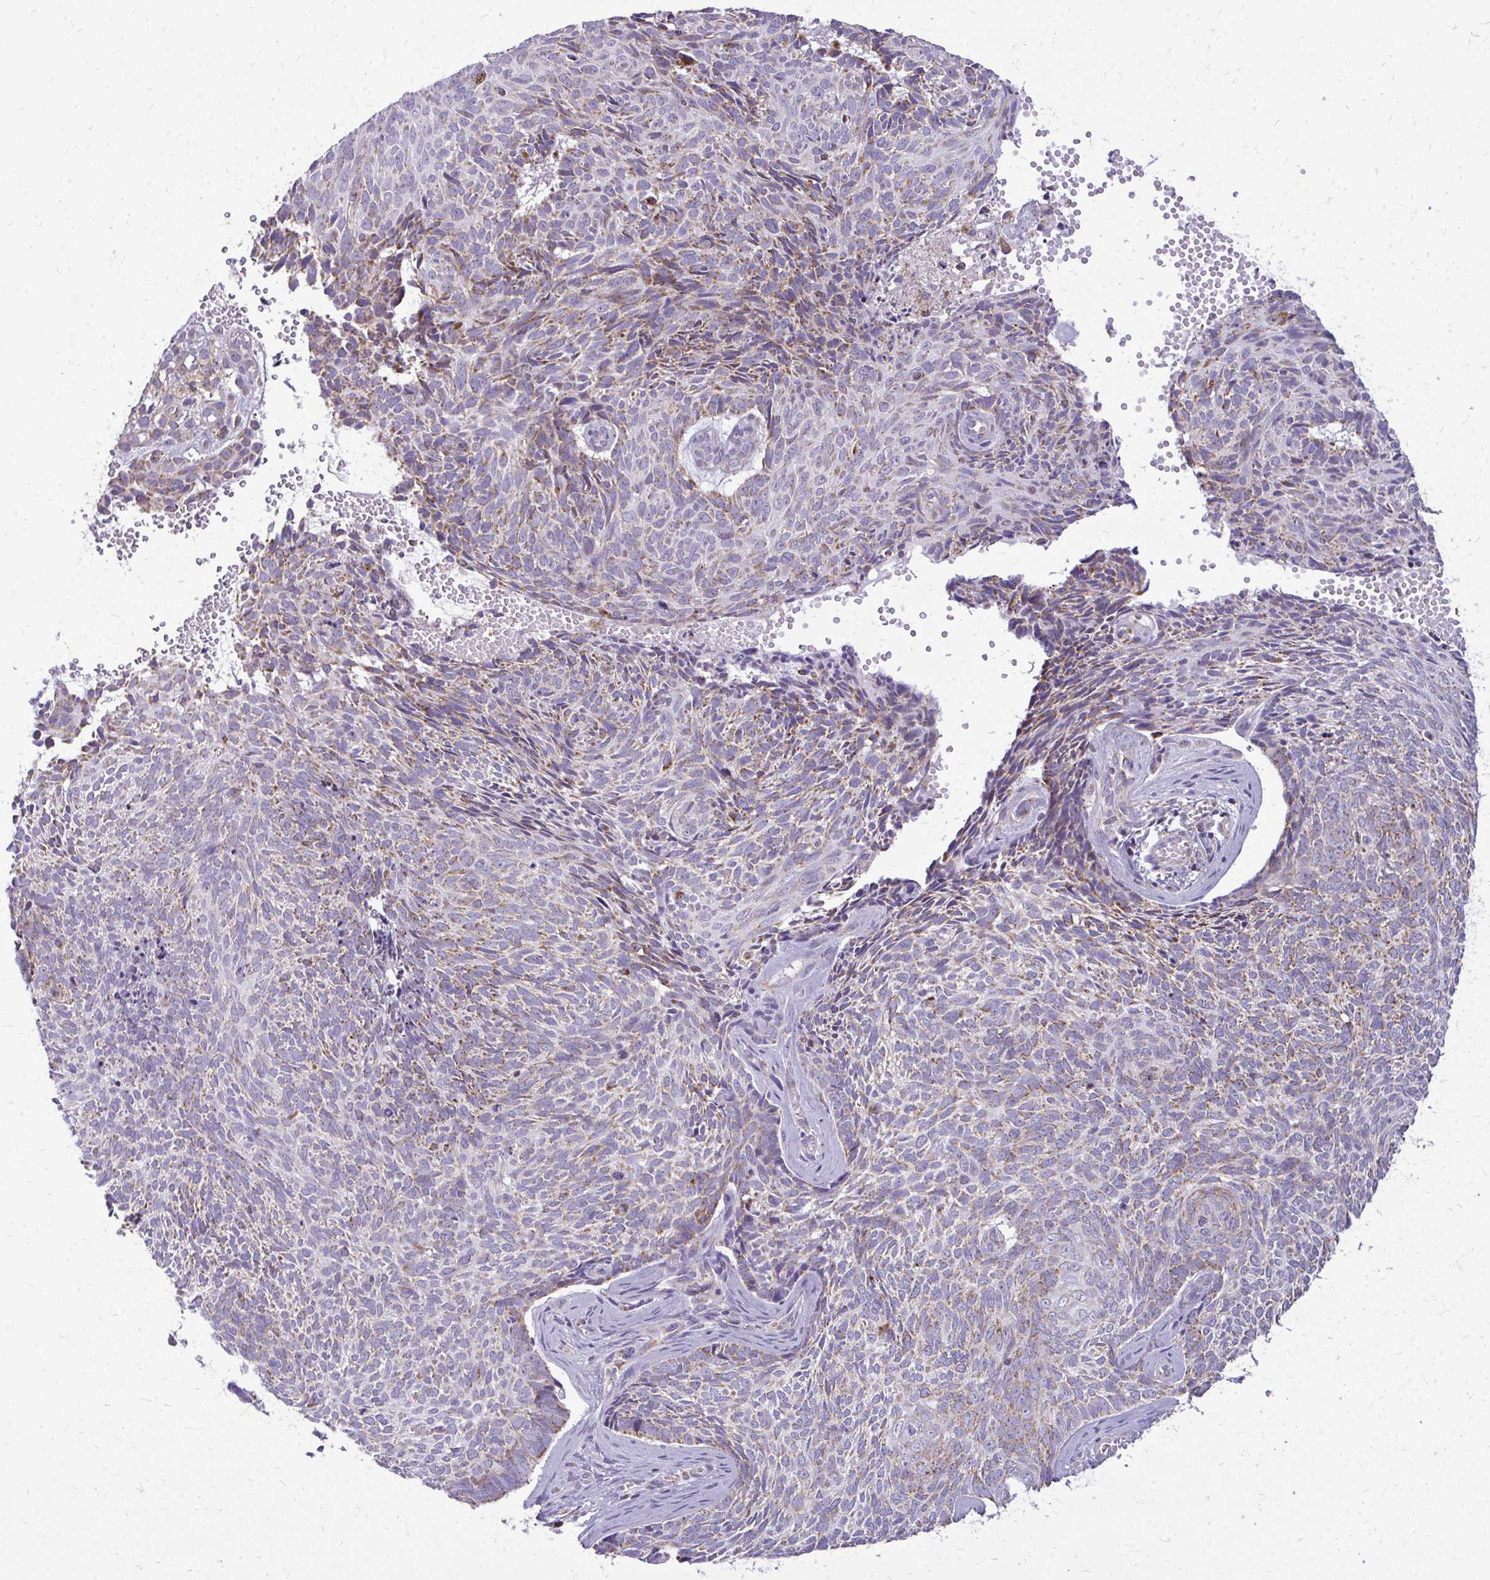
{"staining": {"intensity": "moderate", "quantity": ">75%", "location": "cytoplasmic/membranous"}, "tissue": "skin cancer", "cell_type": "Tumor cells", "image_type": "cancer", "snomed": [{"axis": "morphology", "description": "Basal cell carcinoma"}, {"axis": "topography", "description": "Skin"}], "caption": "A brown stain labels moderate cytoplasmic/membranous positivity of a protein in skin cancer (basal cell carcinoma) tumor cells.", "gene": "IFIT1", "patient": {"sex": "female", "age": 80}}